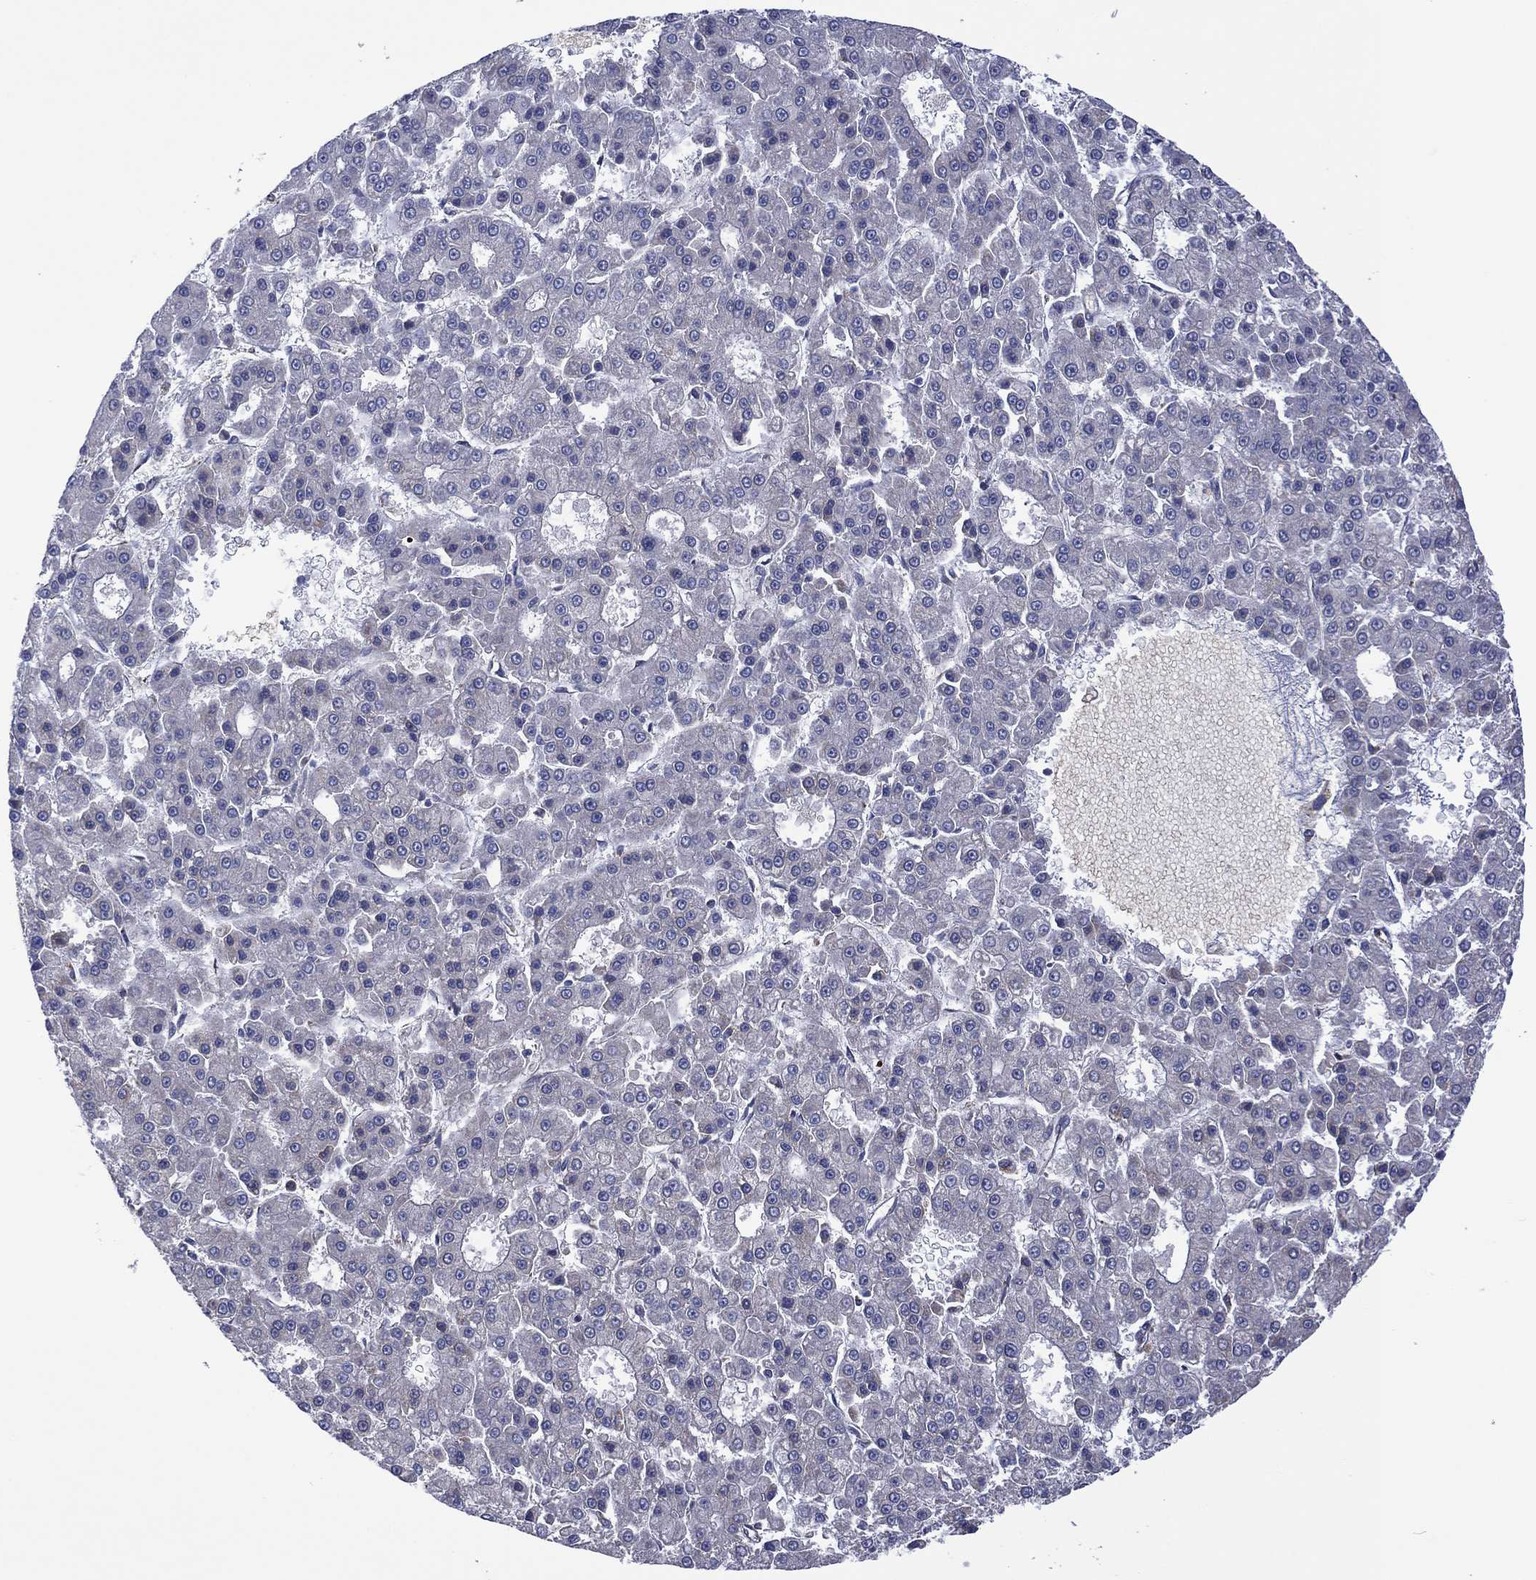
{"staining": {"intensity": "negative", "quantity": "none", "location": "none"}, "tissue": "liver cancer", "cell_type": "Tumor cells", "image_type": "cancer", "snomed": [{"axis": "morphology", "description": "Carcinoma, Hepatocellular, NOS"}, {"axis": "topography", "description": "Liver"}], "caption": "Immunohistochemistry photomicrograph of human hepatocellular carcinoma (liver) stained for a protein (brown), which reveals no expression in tumor cells.", "gene": "PIDD1", "patient": {"sex": "male", "age": 70}}